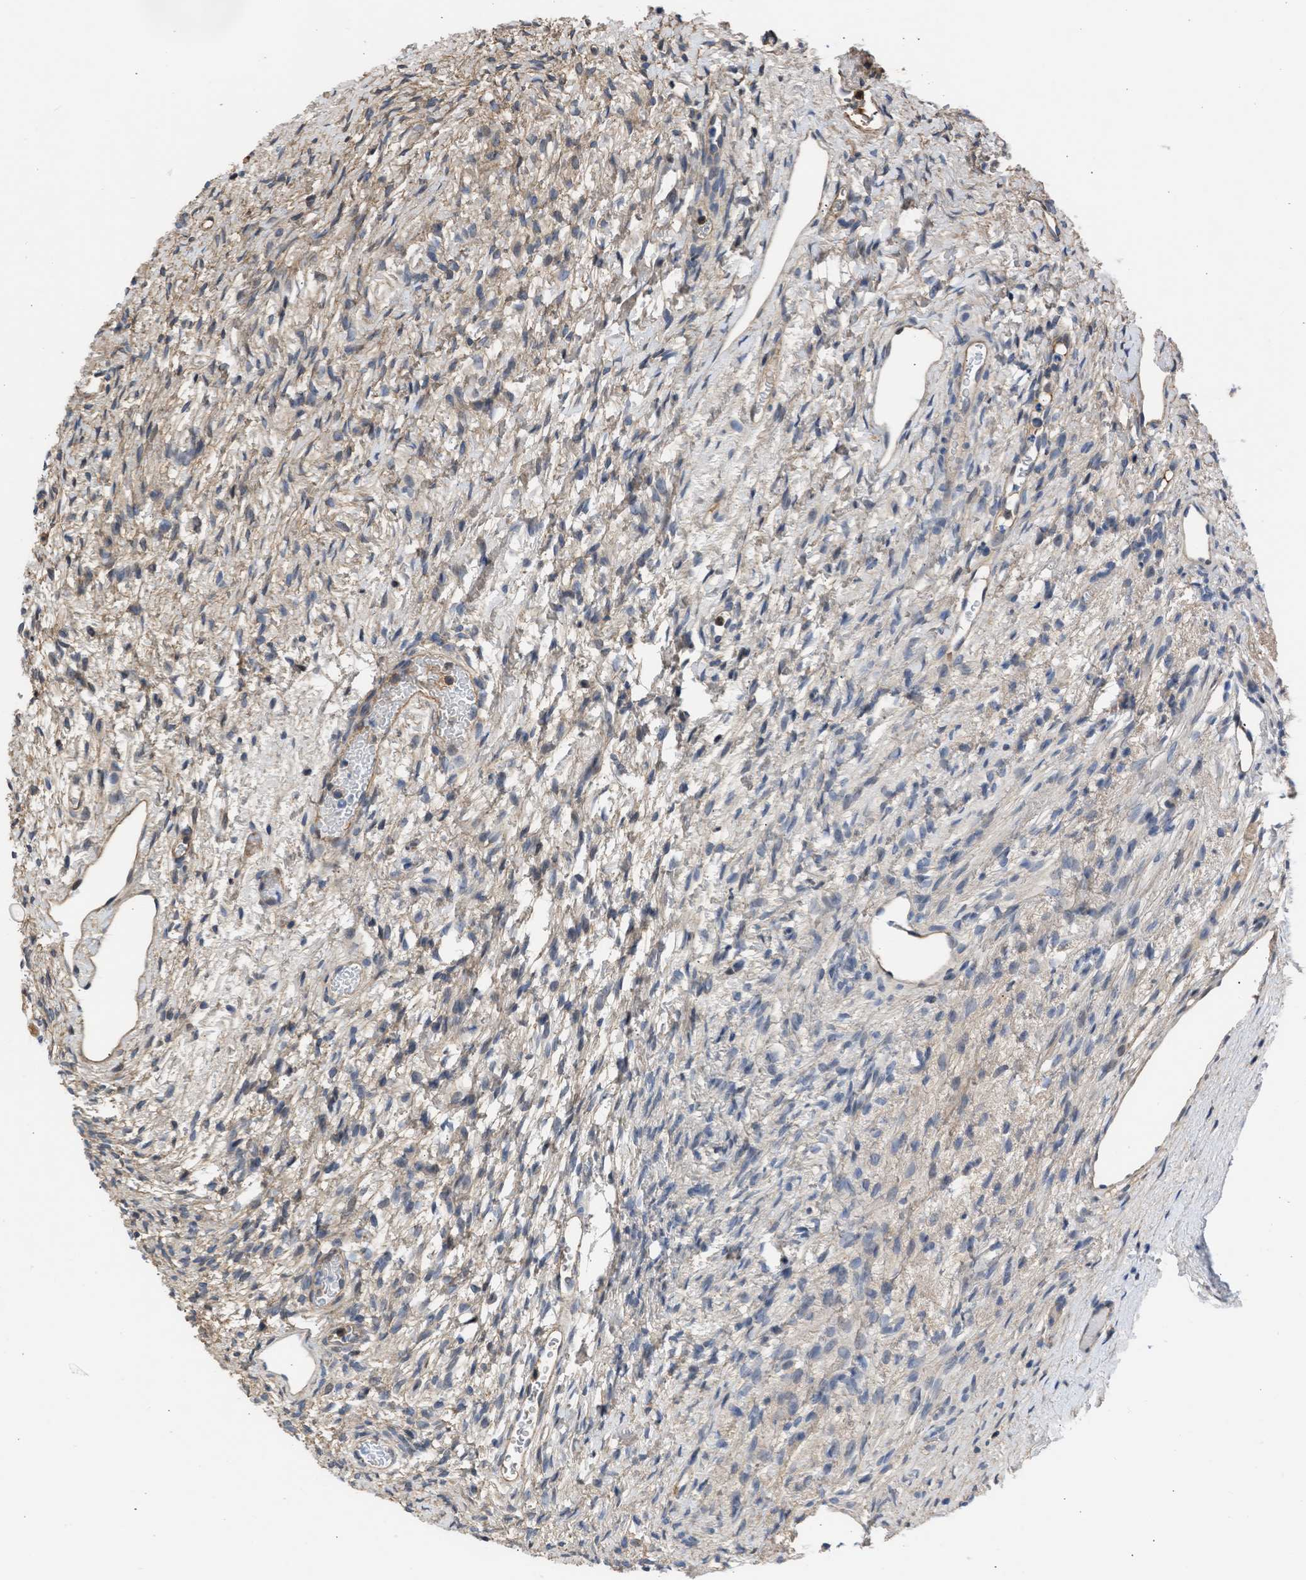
{"staining": {"intensity": "weak", "quantity": "25%-75%", "location": "cytoplasmic/membranous,nuclear"}, "tissue": "ovary", "cell_type": "Follicle cells", "image_type": "normal", "snomed": [{"axis": "morphology", "description": "Normal tissue, NOS"}, {"axis": "topography", "description": "Ovary"}], "caption": "Protein expression analysis of benign human ovary reveals weak cytoplasmic/membranous,nuclear staining in about 25%-75% of follicle cells. (DAB (3,3'-diaminobenzidine) IHC with brightfield microscopy, high magnification).", "gene": "MAS1L", "patient": {"sex": "female", "age": 33}}